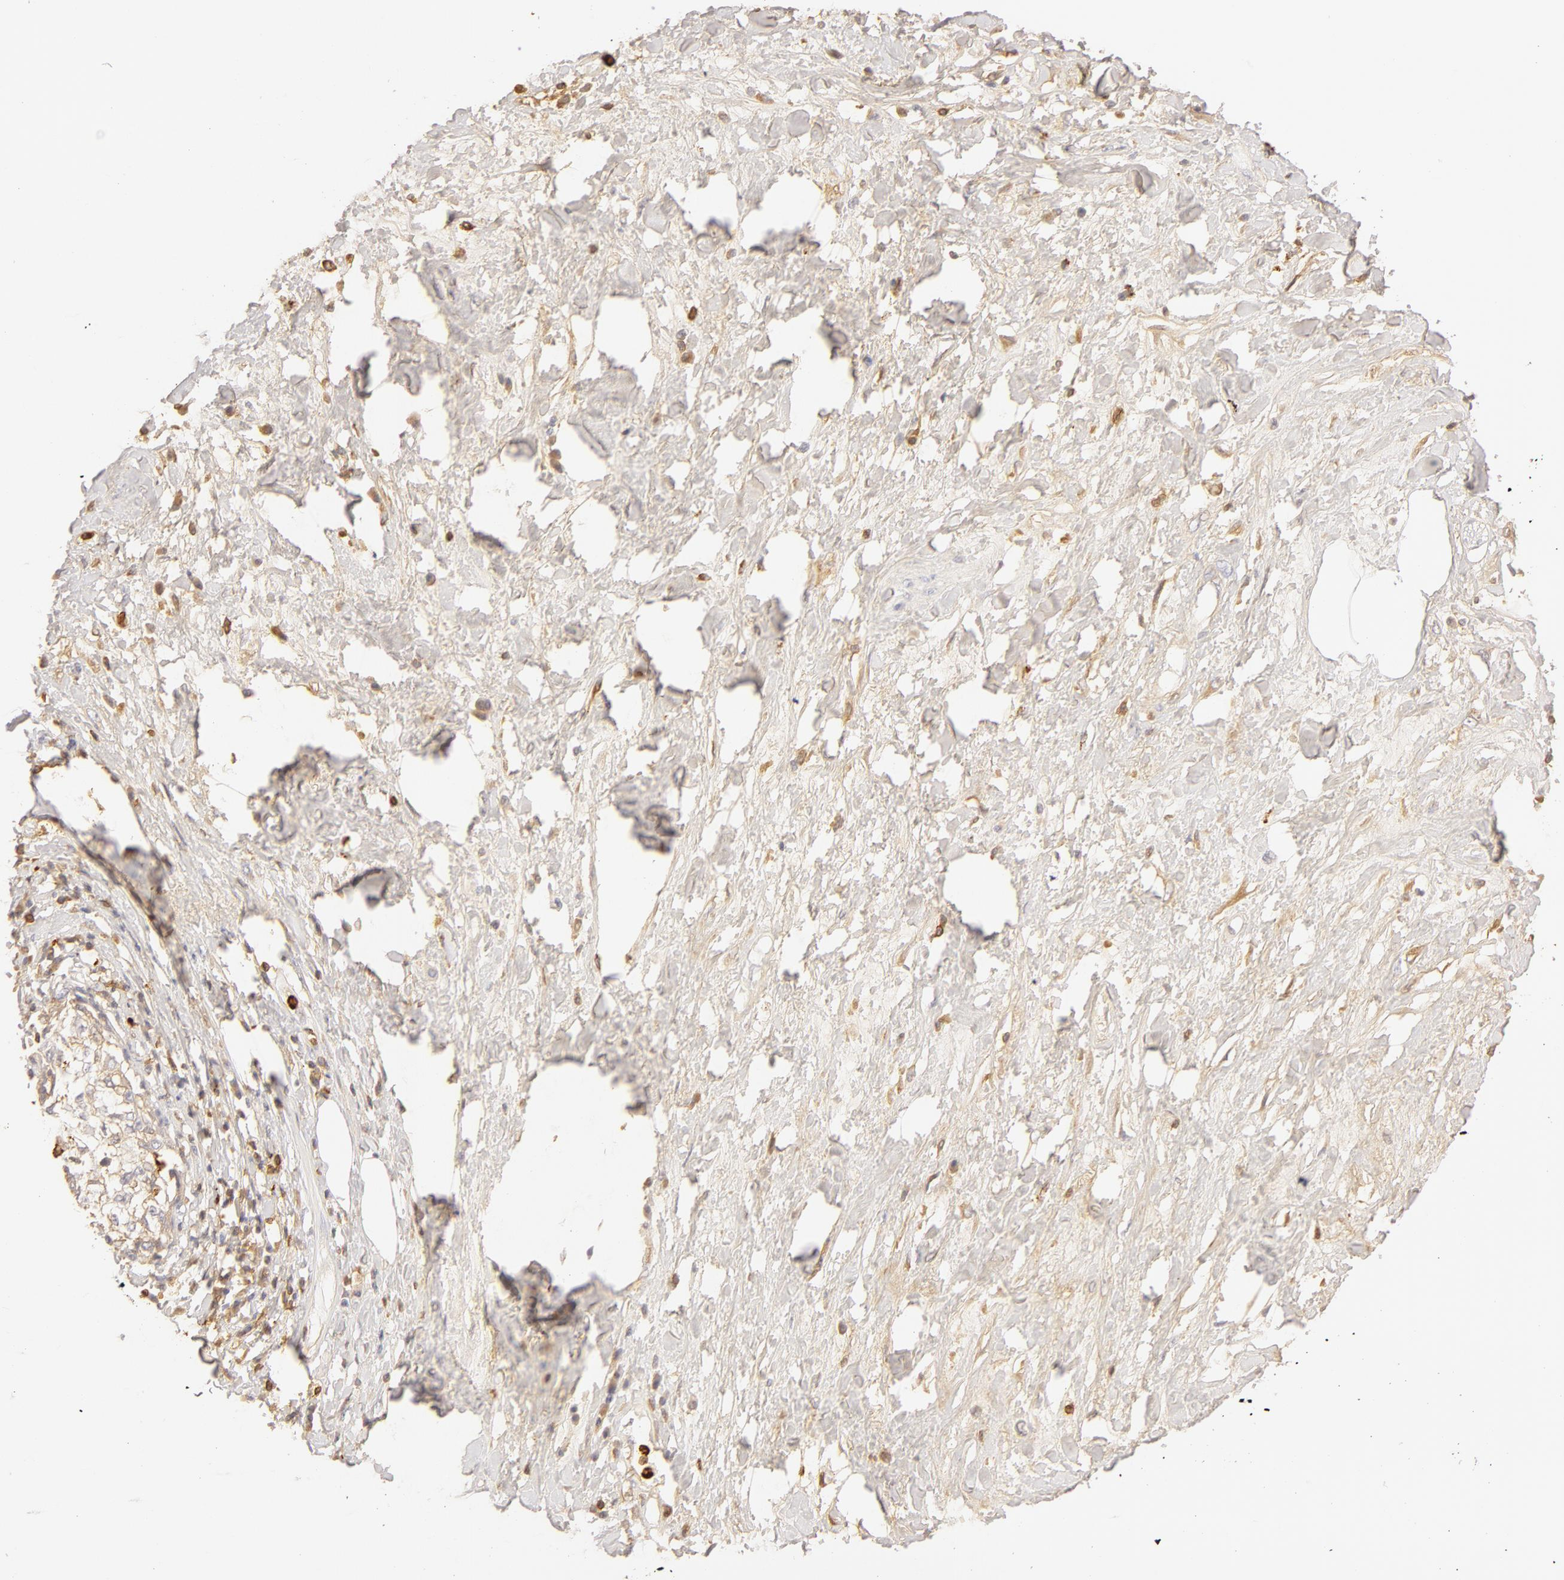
{"staining": {"intensity": "weak", "quantity": "<25%", "location": "cytoplasmic/membranous"}, "tissue": "cervical cancer", "cell_type": "Tumor cells", "image_type": "cancer", "snomed": [{"axis": "morphology", "description": "Squamous cell carcinoma, NOS"}, {"axis": "topography", "description": "Cervix"}], "caption": "Tumor cells are negative for protein expression in human cervical squamous cell carcinoma. The staining is performed using DAB (3,3'-diaminobenzidine) brown chromogen with nuclei counter-stained in using hematoxylin.", "gene": "C1R", "patient": {"sex": "female", "age": 57}}